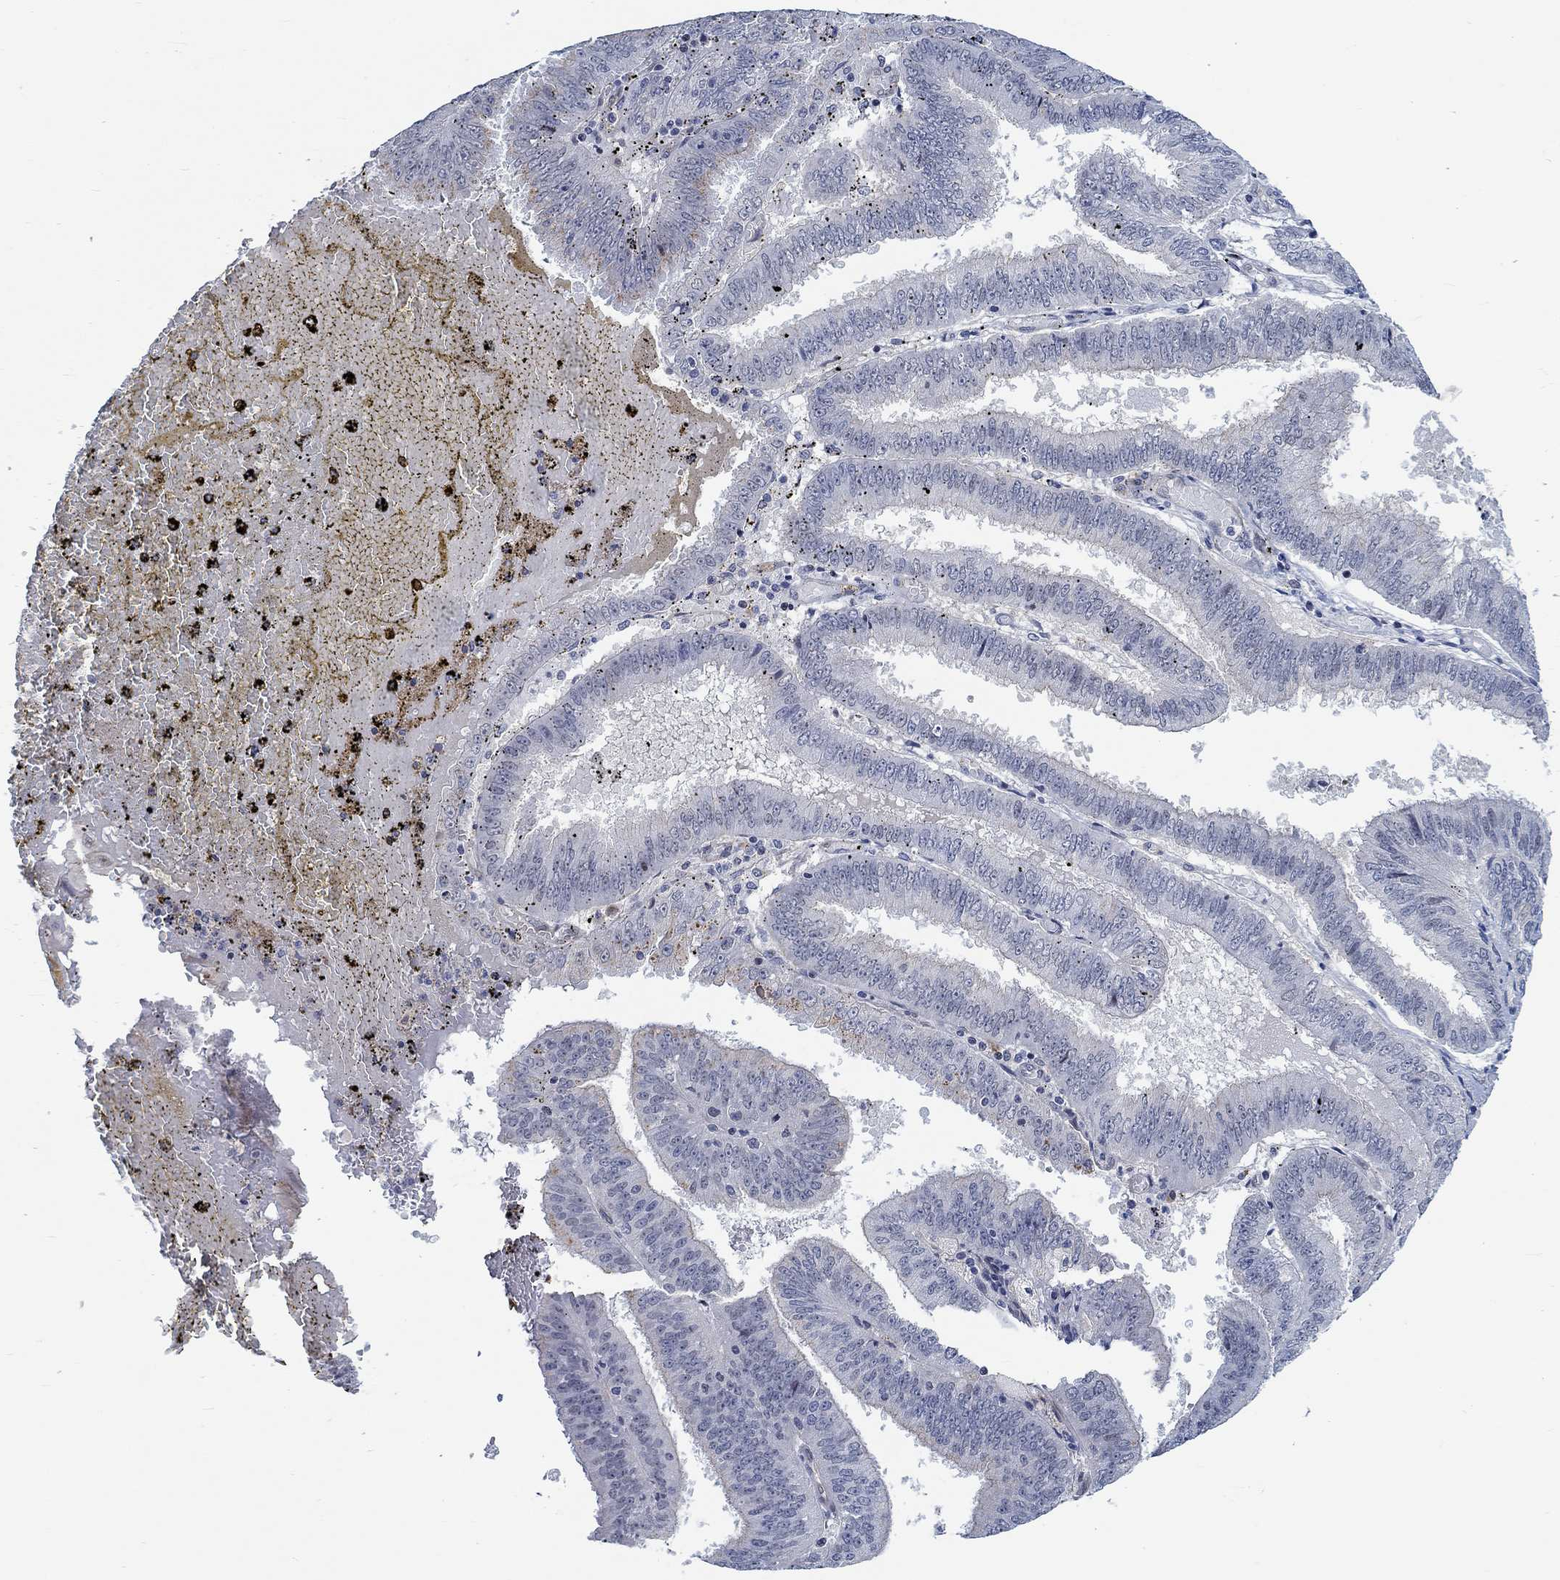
{"staining": {"intensity": "negative", "quantity": "none", "location": "none"}, "tissue": "endometrial cancer", "cell_type": "Tumor cells", "image_type": "cancer", "snomed": [{"axis": "morphology", "description": "Adenocarcinoma, NOS"}, {"axis": "topography", "description": "Endometrium"}], "caption": "Human endometrial adenocarcinoma stained for a protein using immunohistochemistry (IHC) displays no staining in tumor cells.", "gene": "KCNH8", "patient": {"sex": "female", "age": 66}}